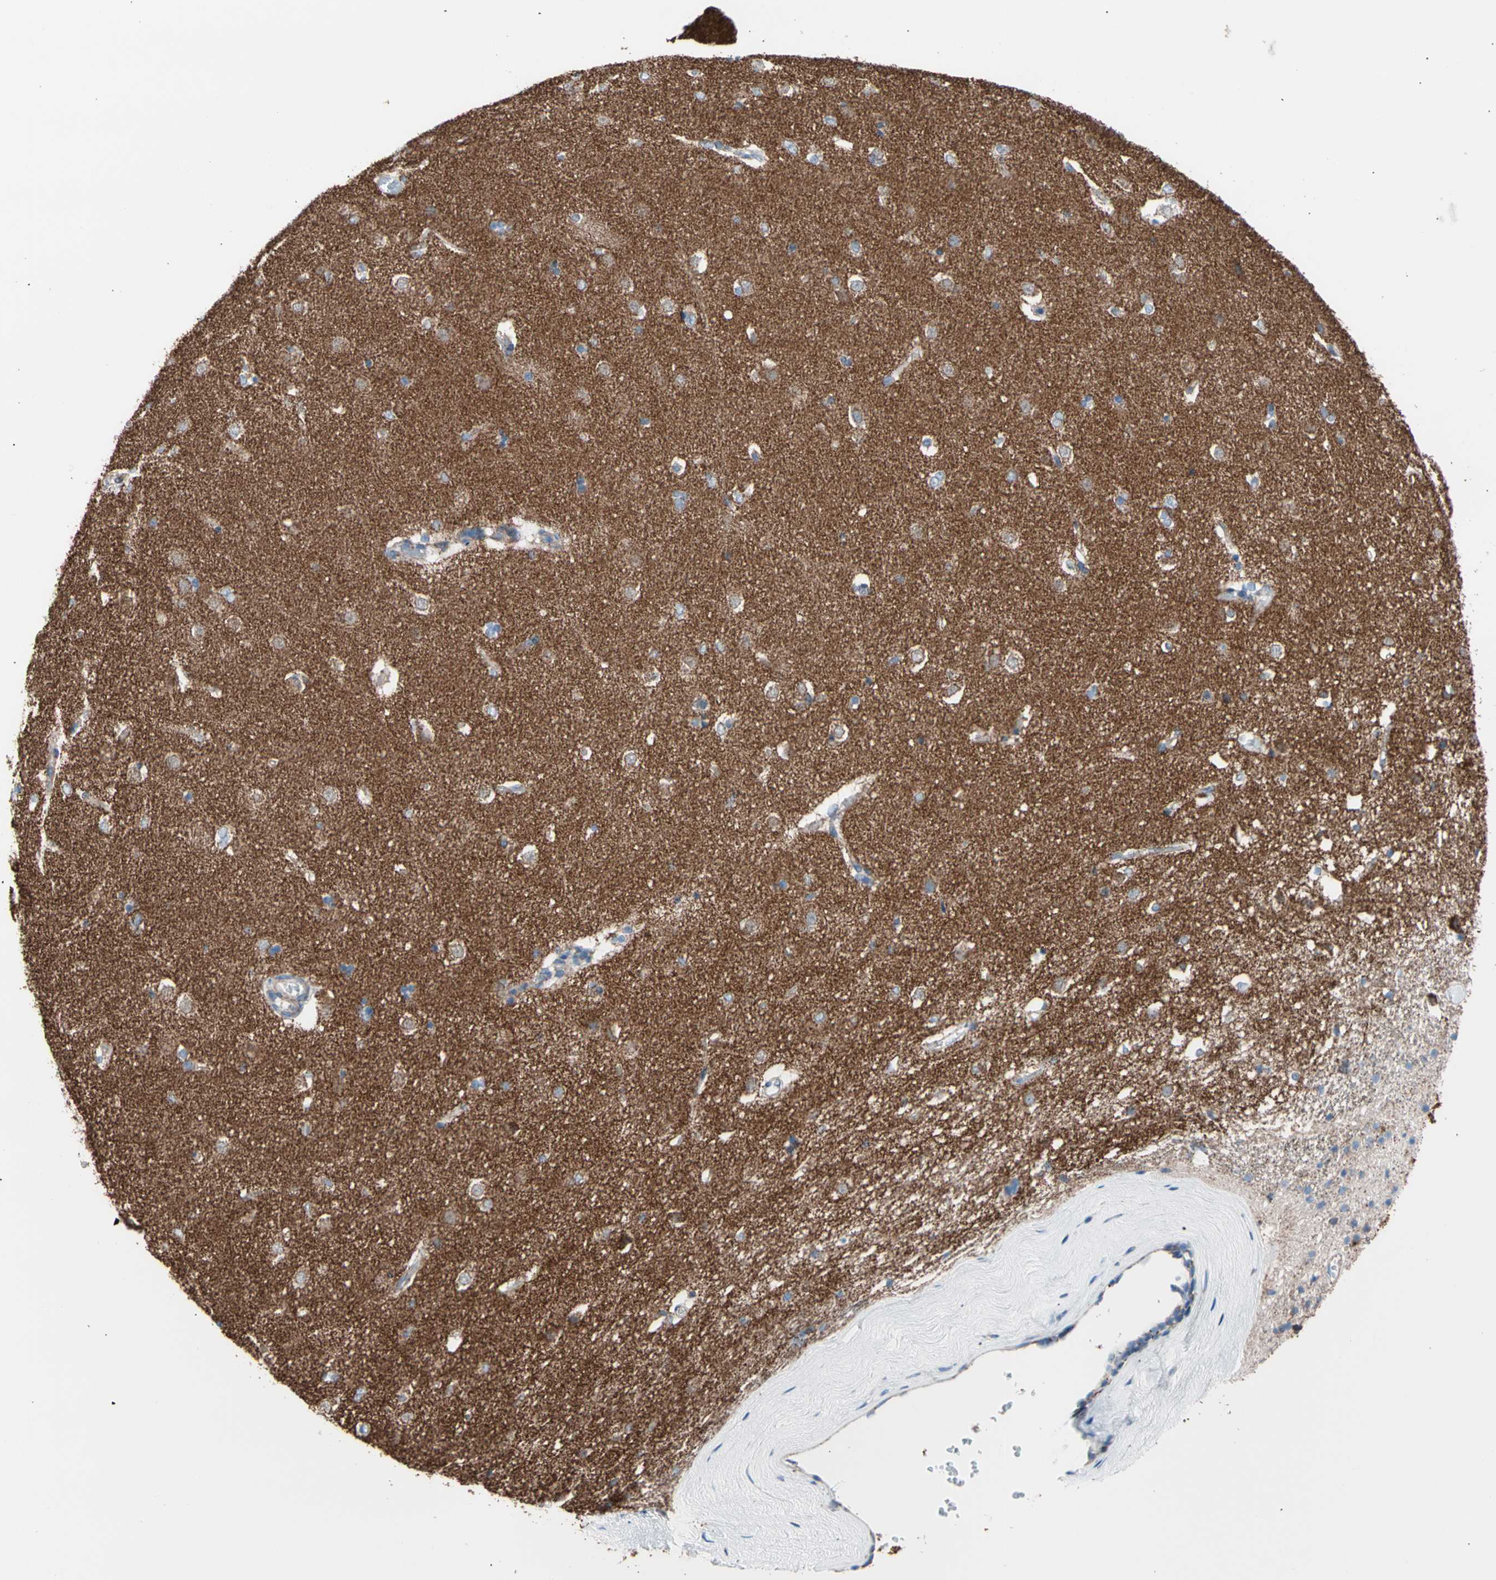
{"staining": {"intensity": "moderate", "quantity": "25%-75%", "location": "cytoplasmic/membranous"}, "tissue": "caudate", "cell_type": "Glial cells", "image_type": "normal", "snomed": [{"axis": "morphology", "description": "Normal tissue, NOS"}, {"axis": "topography", "description": "Lateral ventricle wall"}], "caption": "Immunohistochemical staining of benign caudate demonstrates medium levels of moderate cytoplasmic/membranous positivity in about 25%-75% of glial cells.", "gene": "HK1", "patient": {"sex": "female", "age": 19}}